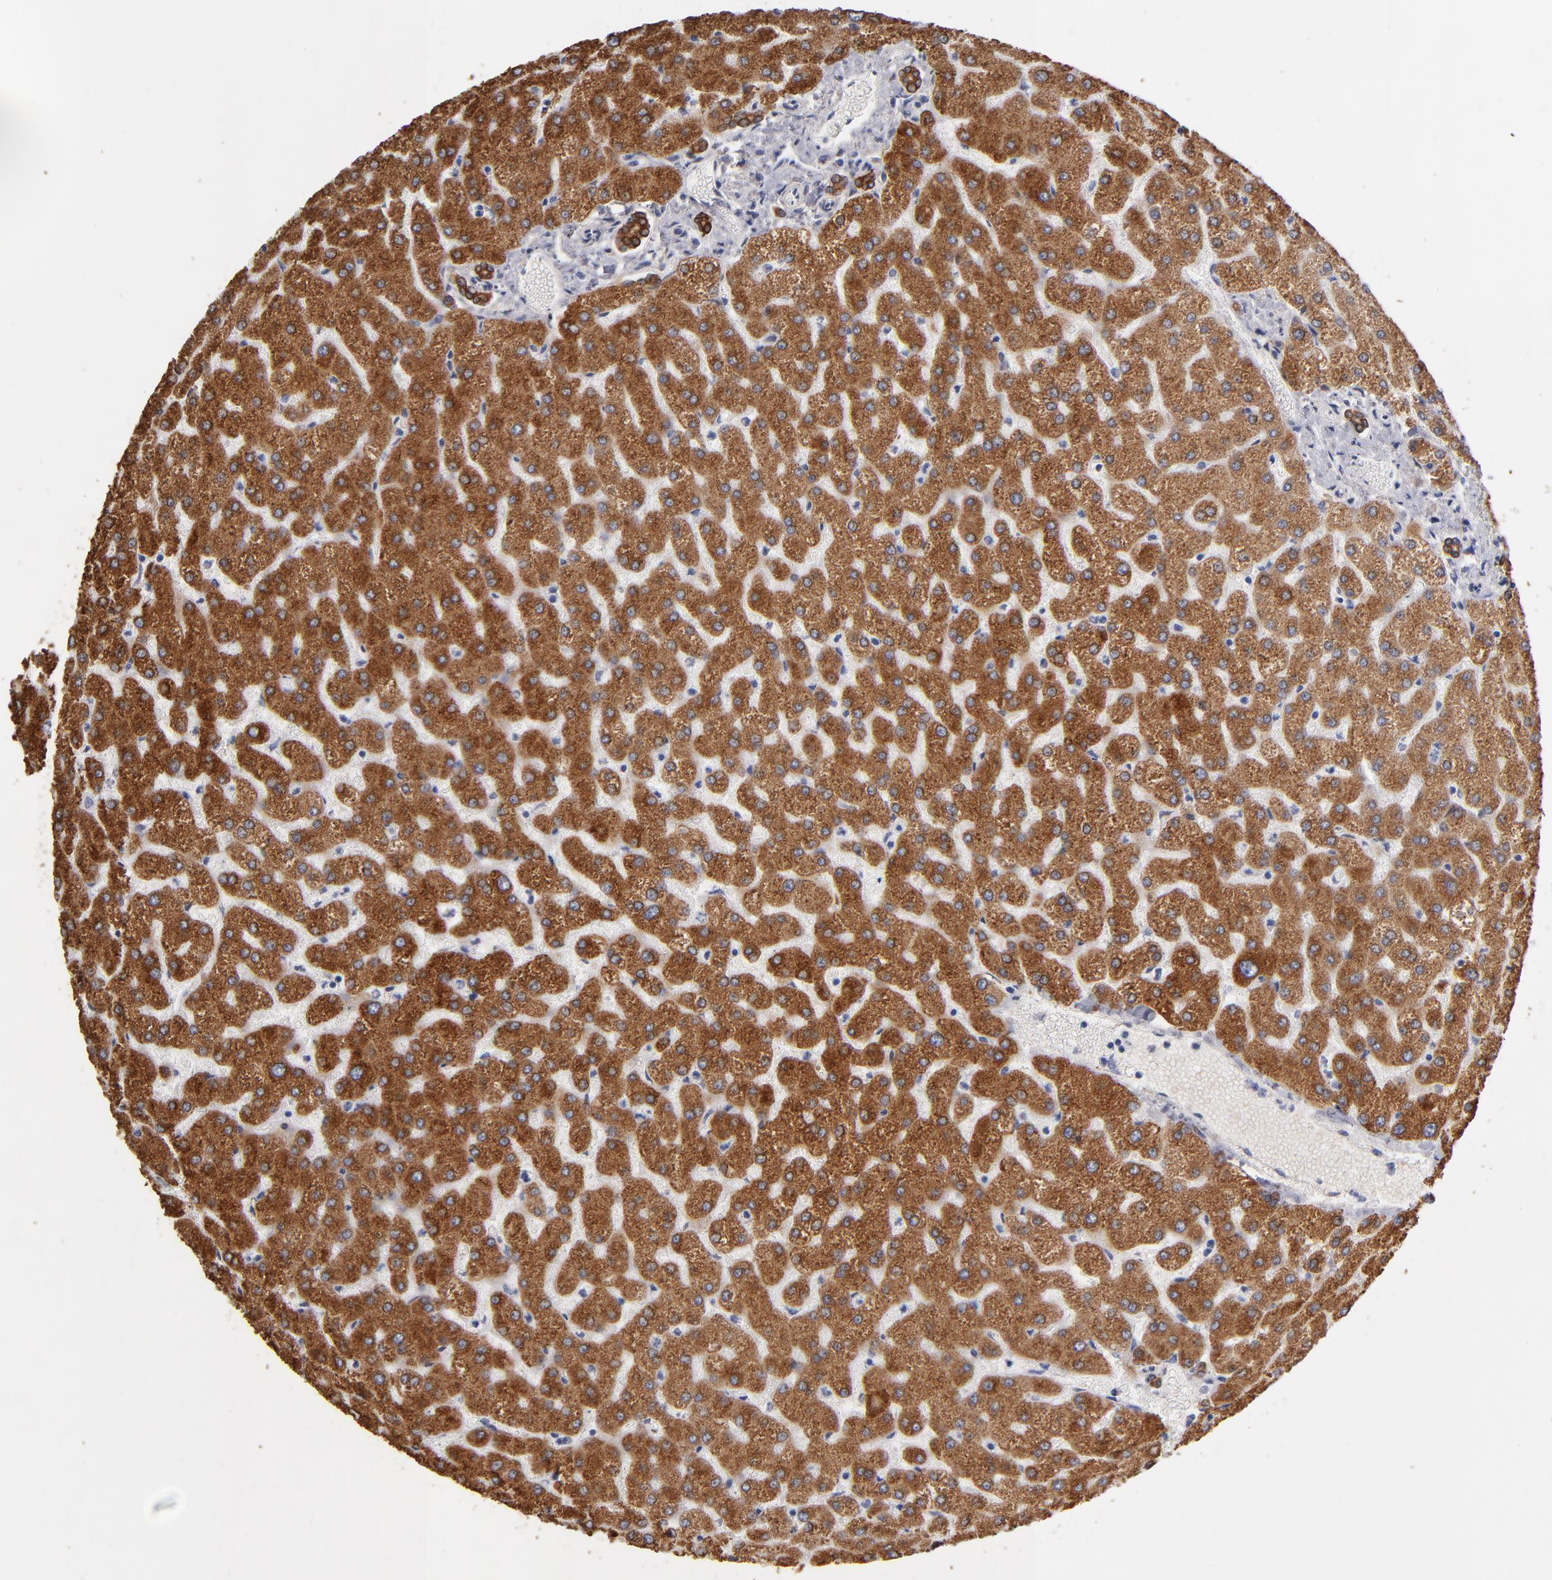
{"staining": {"intensity": "strong", "quantity": ">75%", "location": "cytoplasmic/membranous"}, "tissue": "liver", "cell_type": "Cholangiocytes", "image_type": "normal", "snomed": [{"axis": "morphology", "description": "Normal tissue, NOS"}, {"axis": "topography", "description": "Liver"}], "caption": "An image of human liver stained for a protein exhibits strong cytoplasmic/membranous brown staining in cholangiocytes.", "gene": "PGRMC1", "patient": {"sex": "female", "age": 32}}